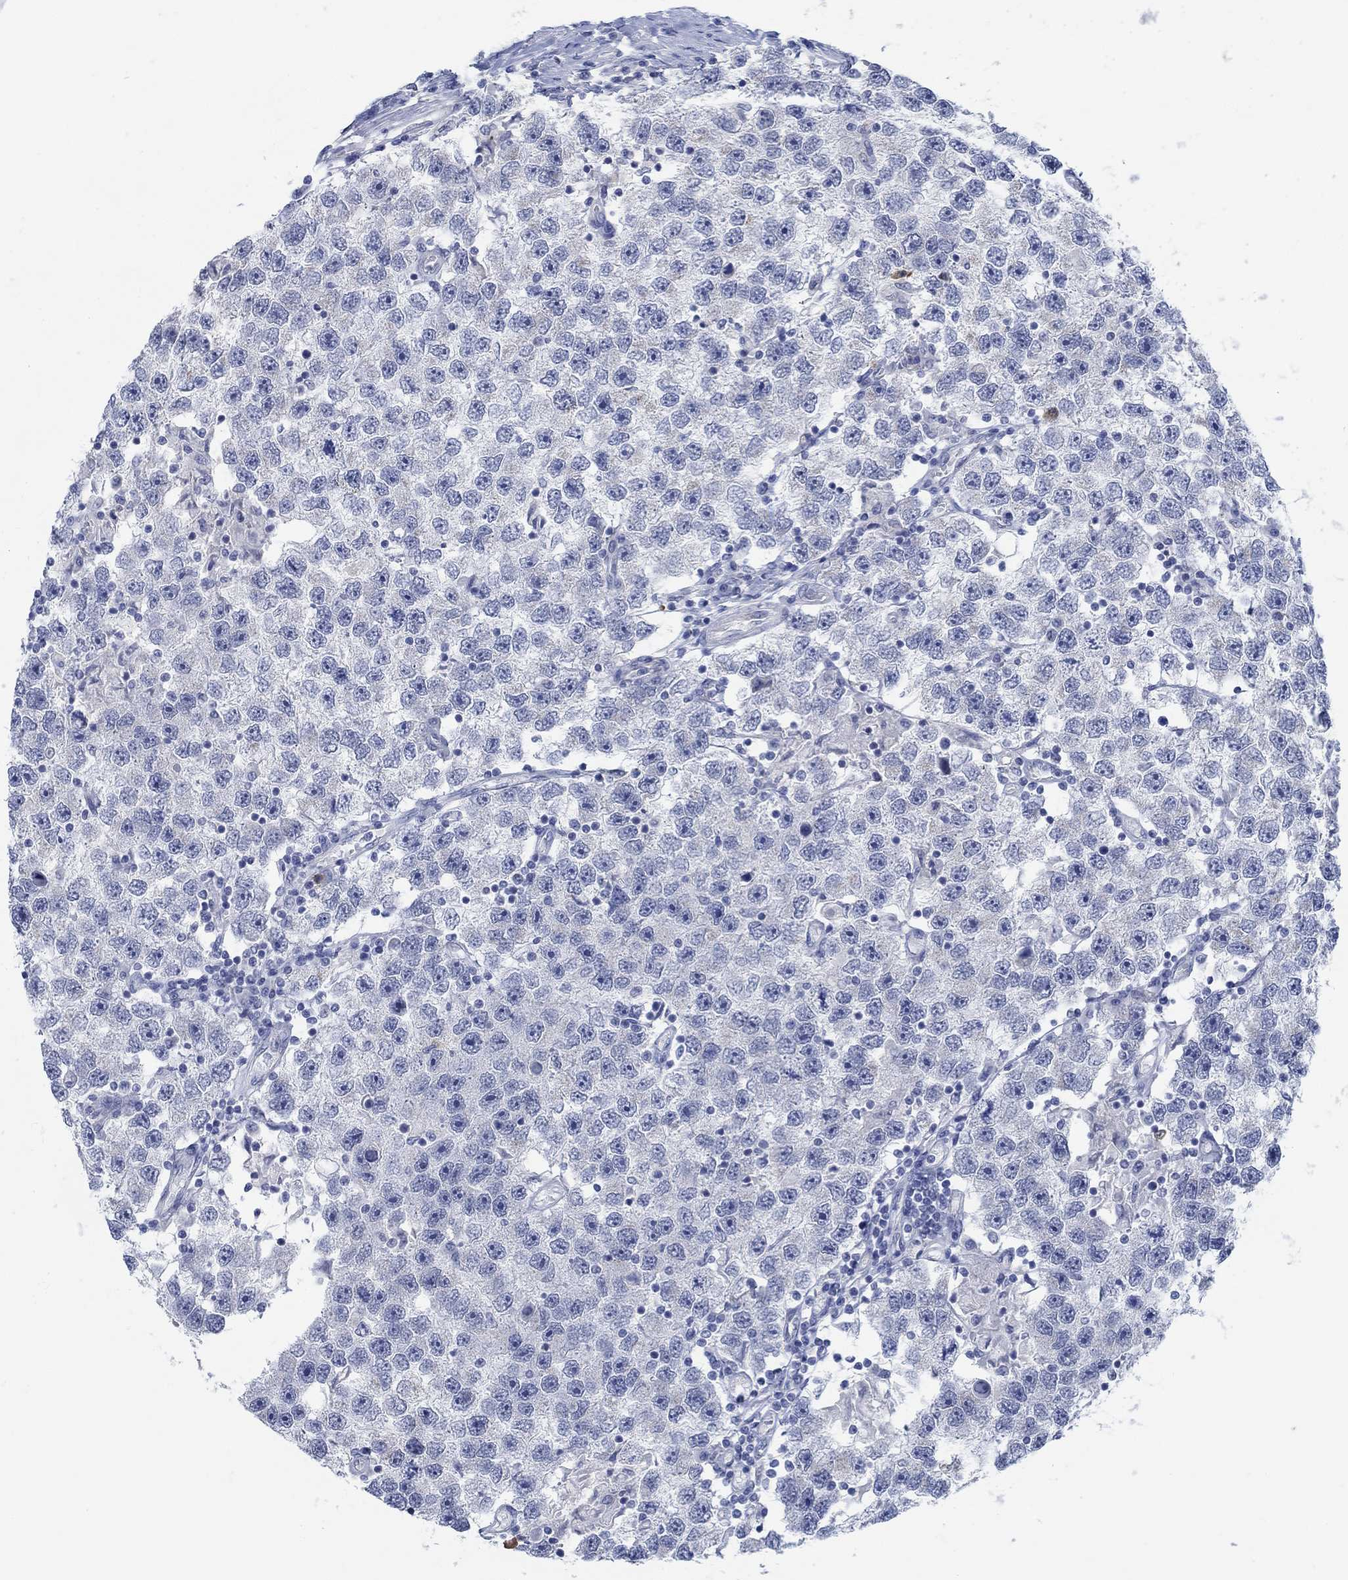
{"staining": {"intensity": "negative", "quantity": "none", "location": "none"}, "tissue": "testis cancer", "cell_type": "Tumor cells", "image_type": "cancer", "snomed": [{"axis": "morphology", "description": "Seminoma, NOS"}, {"axis": "topography", "description": "Testis"}], "caption": "High power microscopy photomicrograph of an immunohistochemistry (IHC) histopathology image of testis cancer, revealing no significant expression in tumor cells.", "gene": "TEKT4", "patient": {"sex": "male", "age": 26}}